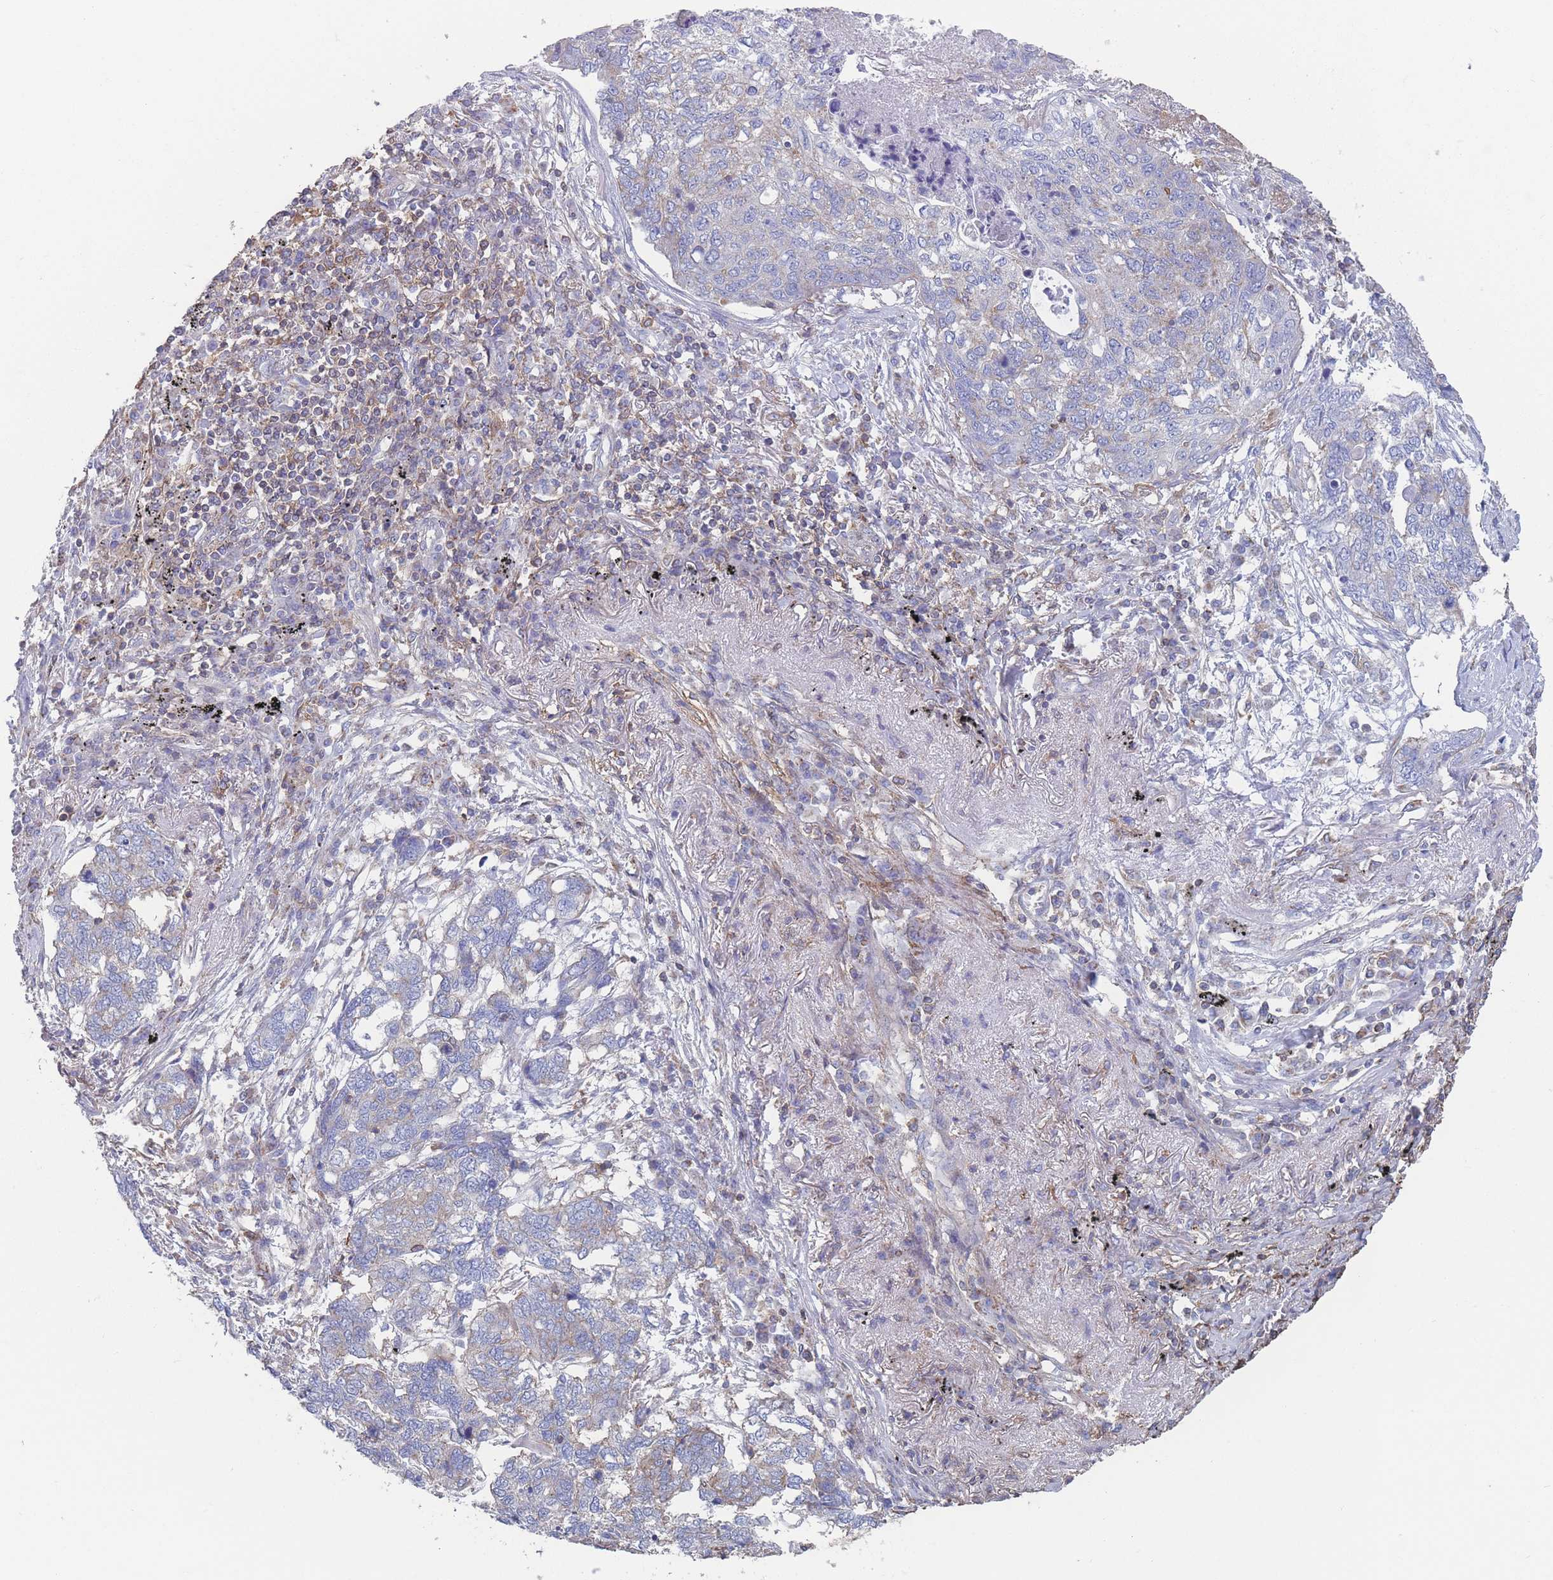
{"staining": {"intensity": "negative", "quantity": "none", "location": "none"}, "tissue": "lung cancer", "cell_type": "Tumor cells", "image_type": "cancer", "snomed": [{"axis": "morphology", "description": "Squamous cell carcinoma, NOS"}, {"axis": "topography", "description": "Lung"}], "caption": "Tumor cells show no significant protein staining in lung squamous cell carcinoma.", "gene": "ADH1A", "patient": {"sex": "female", "age": 63}}